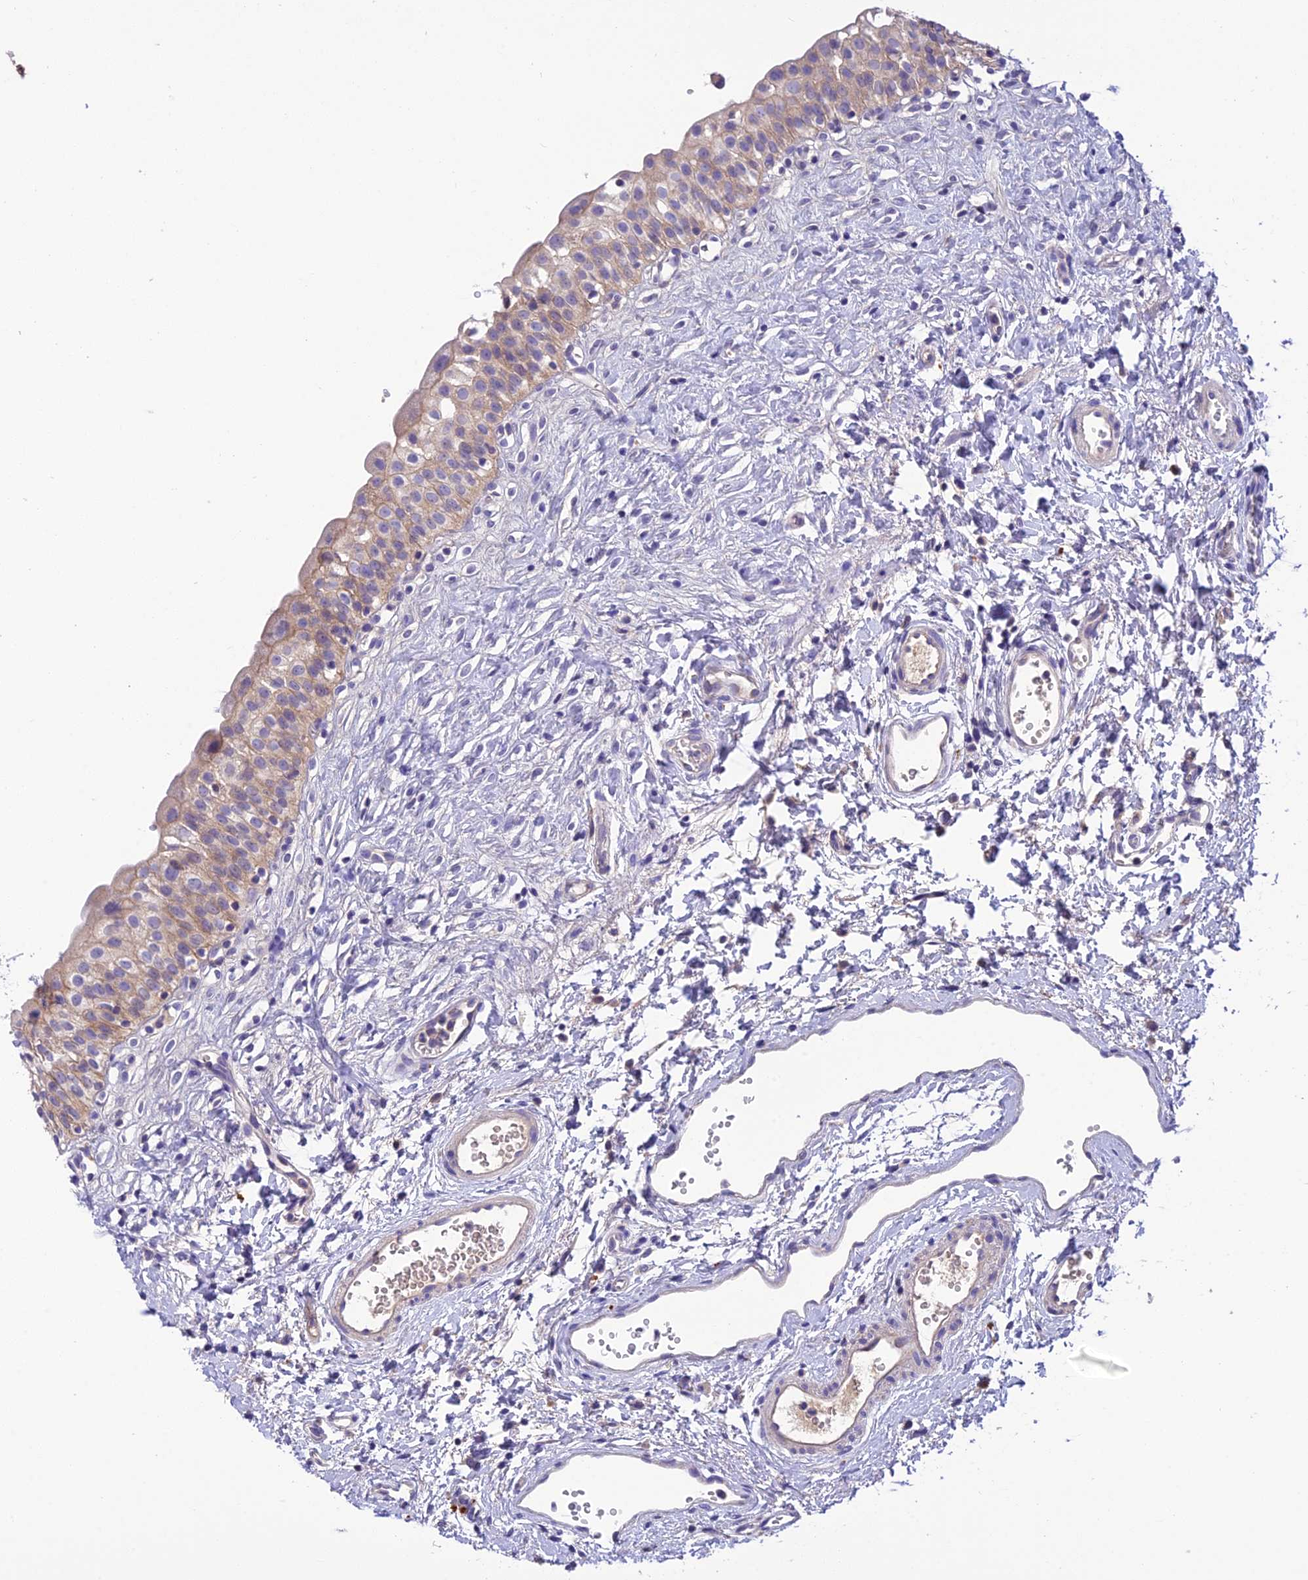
{"staining": {"intensity": "weak", "quantity": ">75%", "location": "cytoplasmic/membranous"}, "tissue": "urinary bladder", "cell_type": "Urothelial cells", "image_type": "normal", "snomed": [{"axis": "morphology", "description": "Normal tissue, NOS"}, {"axis": "topography", "description": "Urinary bladder"}], "caption": "An image of urinary bladder stained for a protein demonstrates weak cytoplasmic/membranous brown staining in urothelial cells.", "gene": "PZP", "patient": {"sex": "male", "age": 51}}